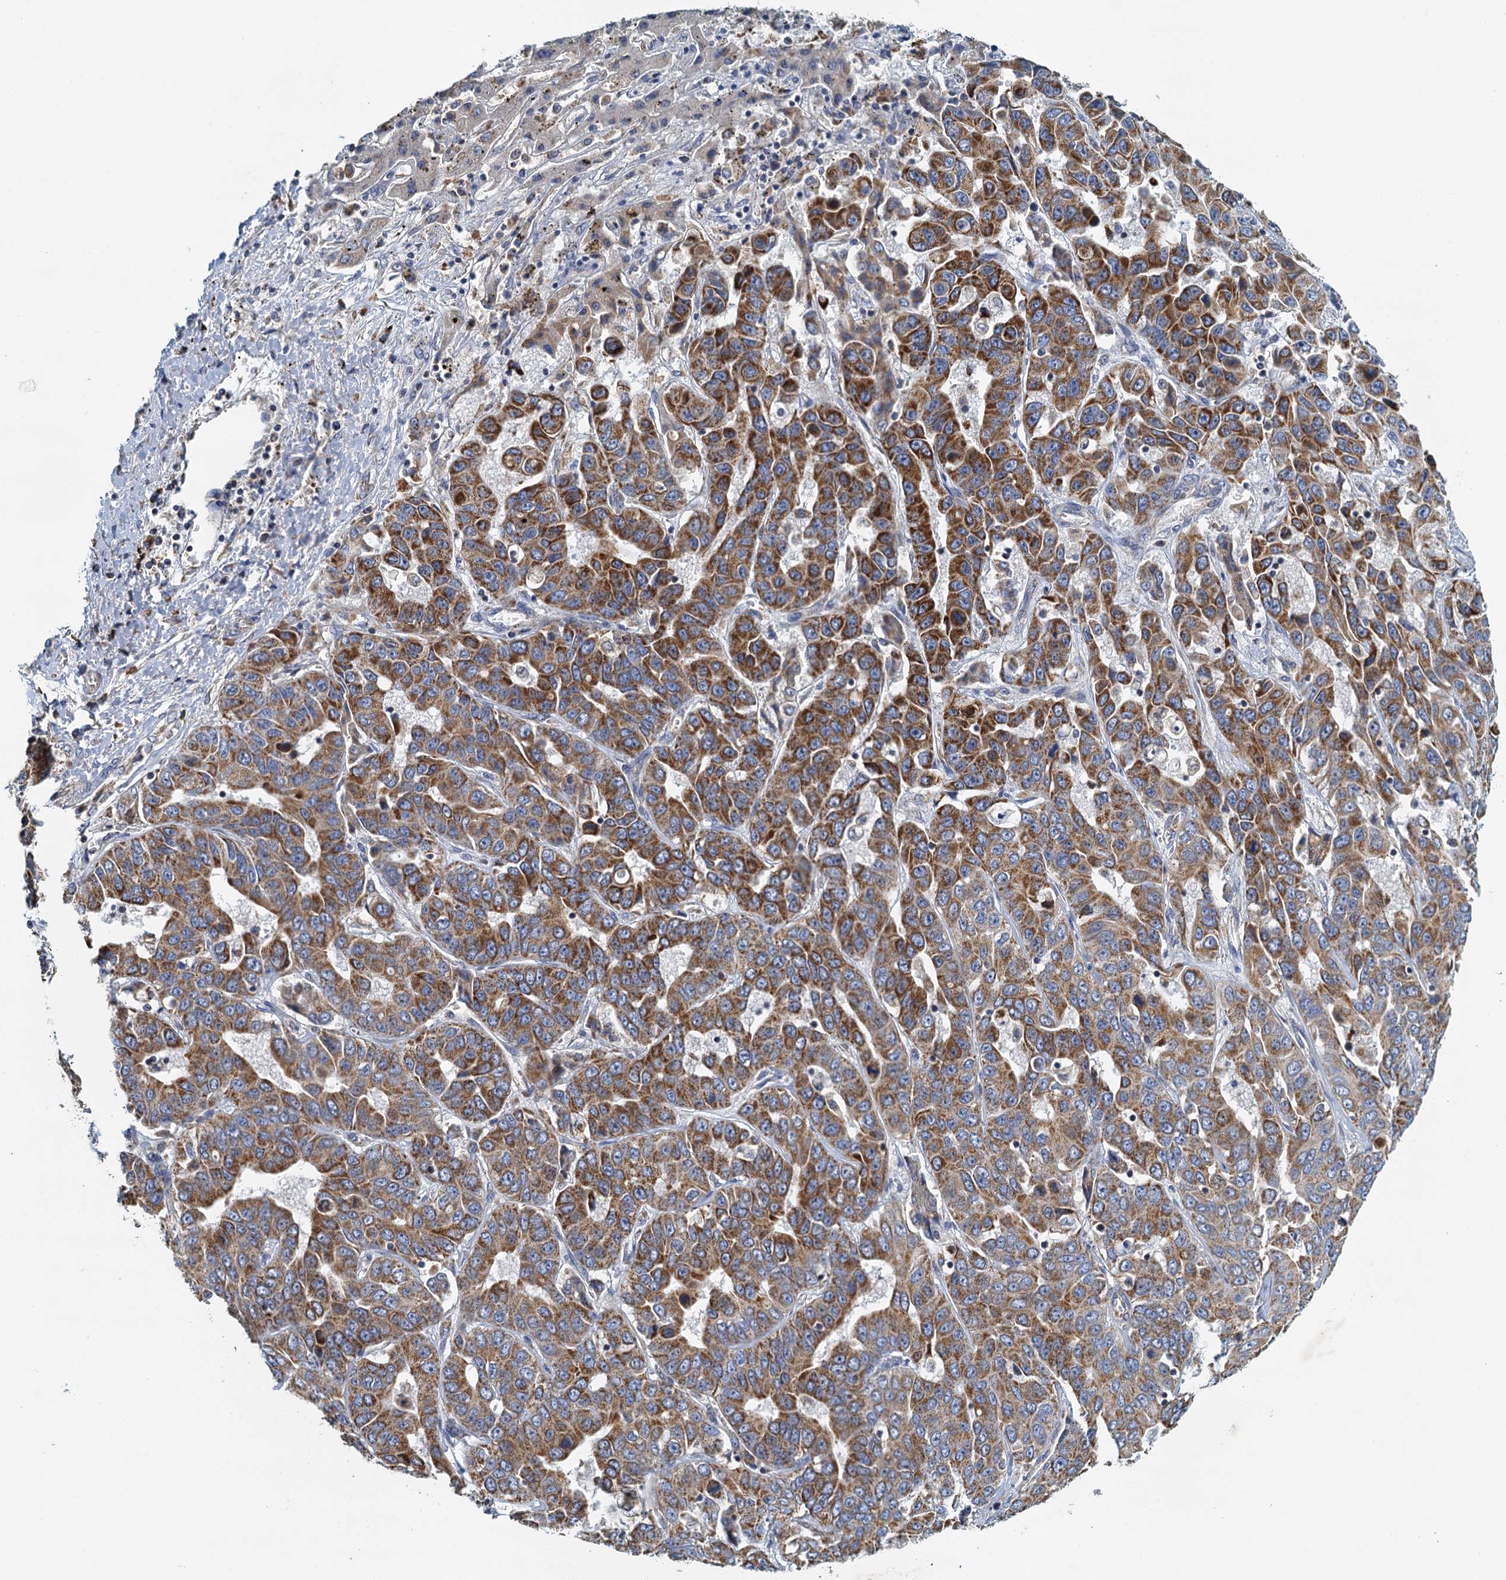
{"staining": {"intensity": "strong", "quantity": ">75%", "location": "cytoplasmic/membranous"}, "tissue": "liver cancer", "cell_type": "Tumor cells", "image_type": "cancer", "snomed": [{"axis": "morphology", "description": "Cholangiocarcinoma"}, {"axis": "topography", "description": "Liver"}], "caption": "A brown stain highlights strong cytoplasmic/membranous positivity of a protein in liver cancer (cholangiocarcinoma) tumor cells.", "gene": "POC1A", "patient": {"sex": "female", "age": 52}}